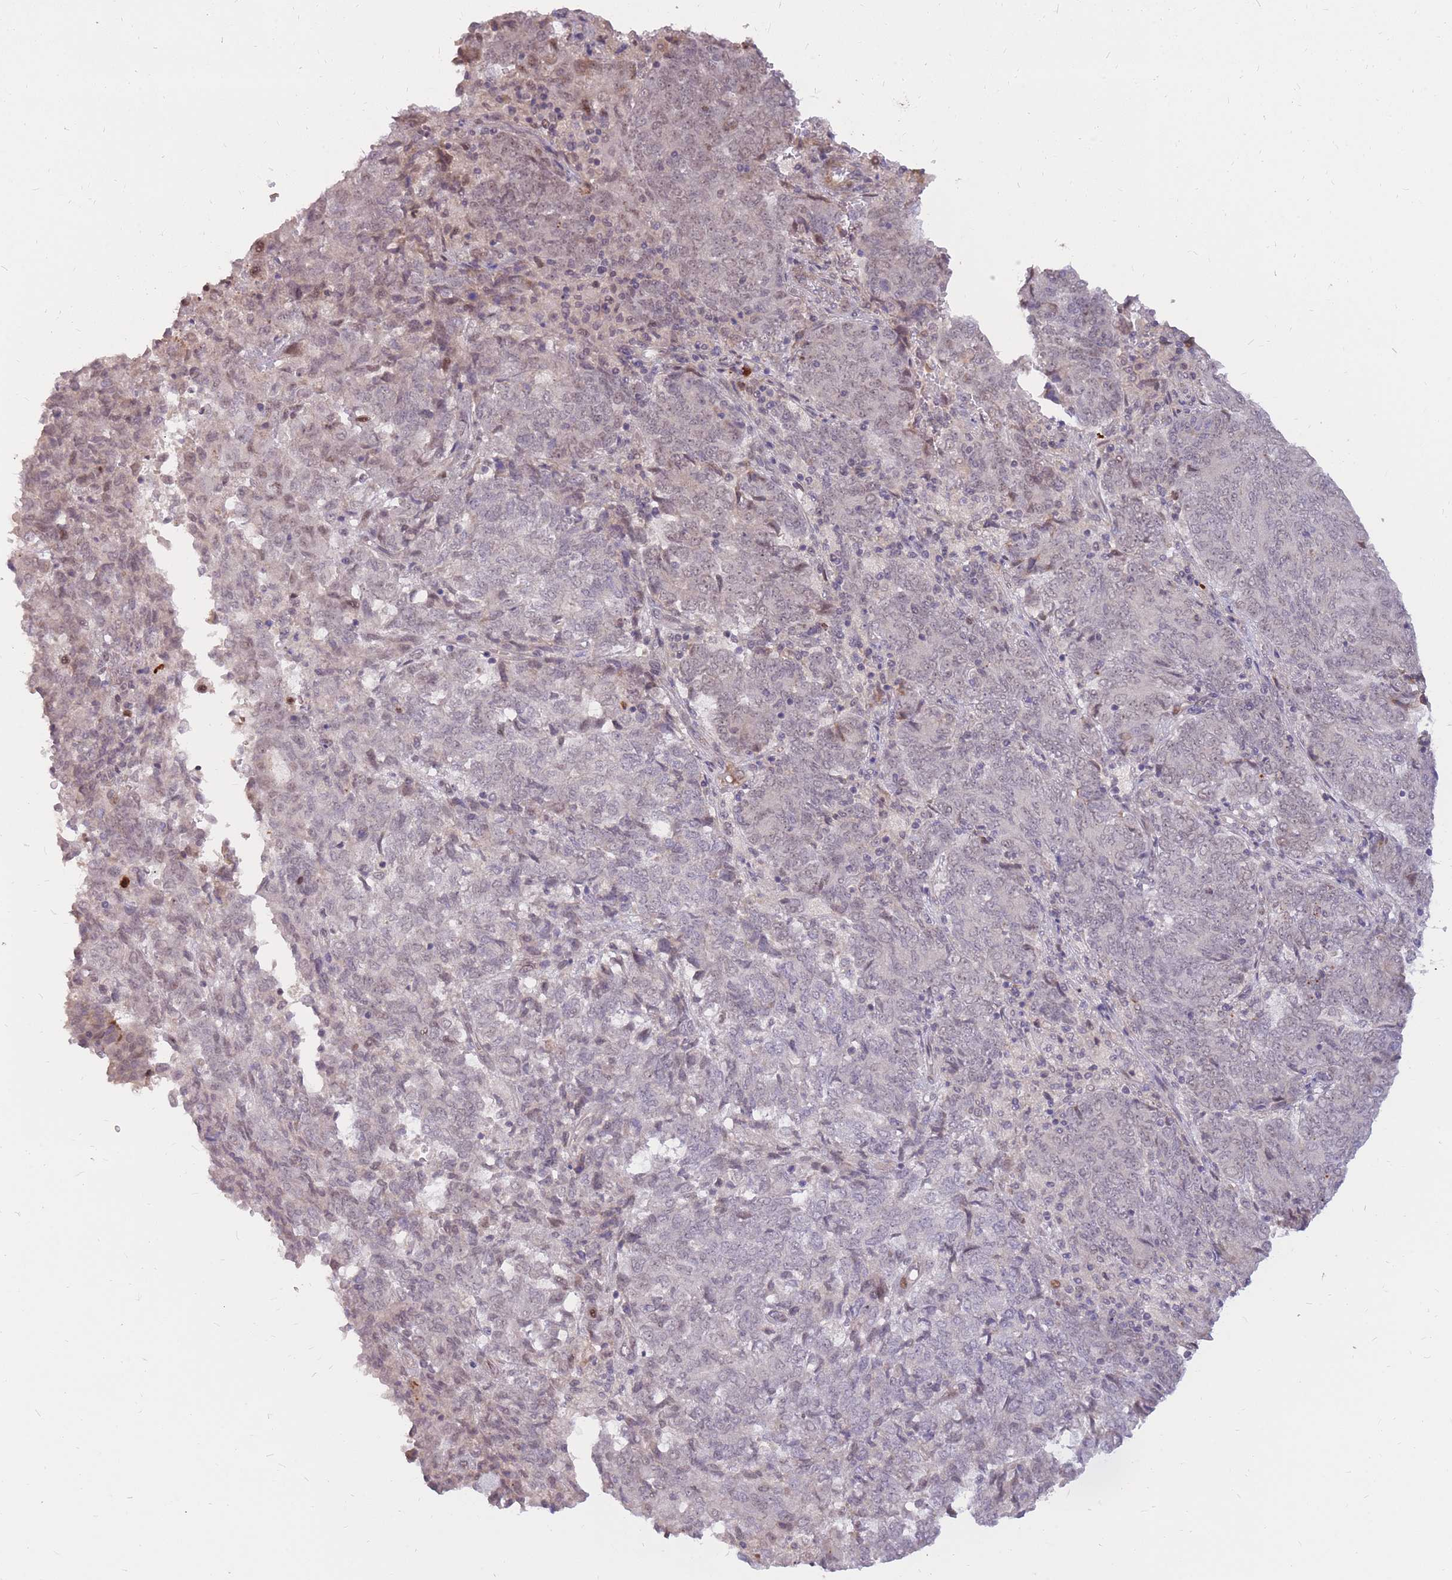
{"staining": {"intensity": "weak", "quantity": "25%-75%", "location": "nuclear"}, "tissue": "endometrial cancer", "cell_type": "Tumor cells", "image_type": "cancer", "snomed": [{"axis": "morphology", "description": "Adenocarcinoma, NOS"}, {"axis": "topography", "description": "Endometrium"}], "caption": "Immunohistochemistry (IHC) staining of endometrial cancer, which reveals low levels of weak nuclear positivity in approximately 25%-75% of tumor cells indicating weak nuclear protein positivity. The staining was performed using DAB (3,3'-diaminobenzidine) (brown) for protein detection and nuclei were counterstained in hematoxylin (blue).", "gene": "ERICH6B", "patient": {"sex": "female", "age": 80}}